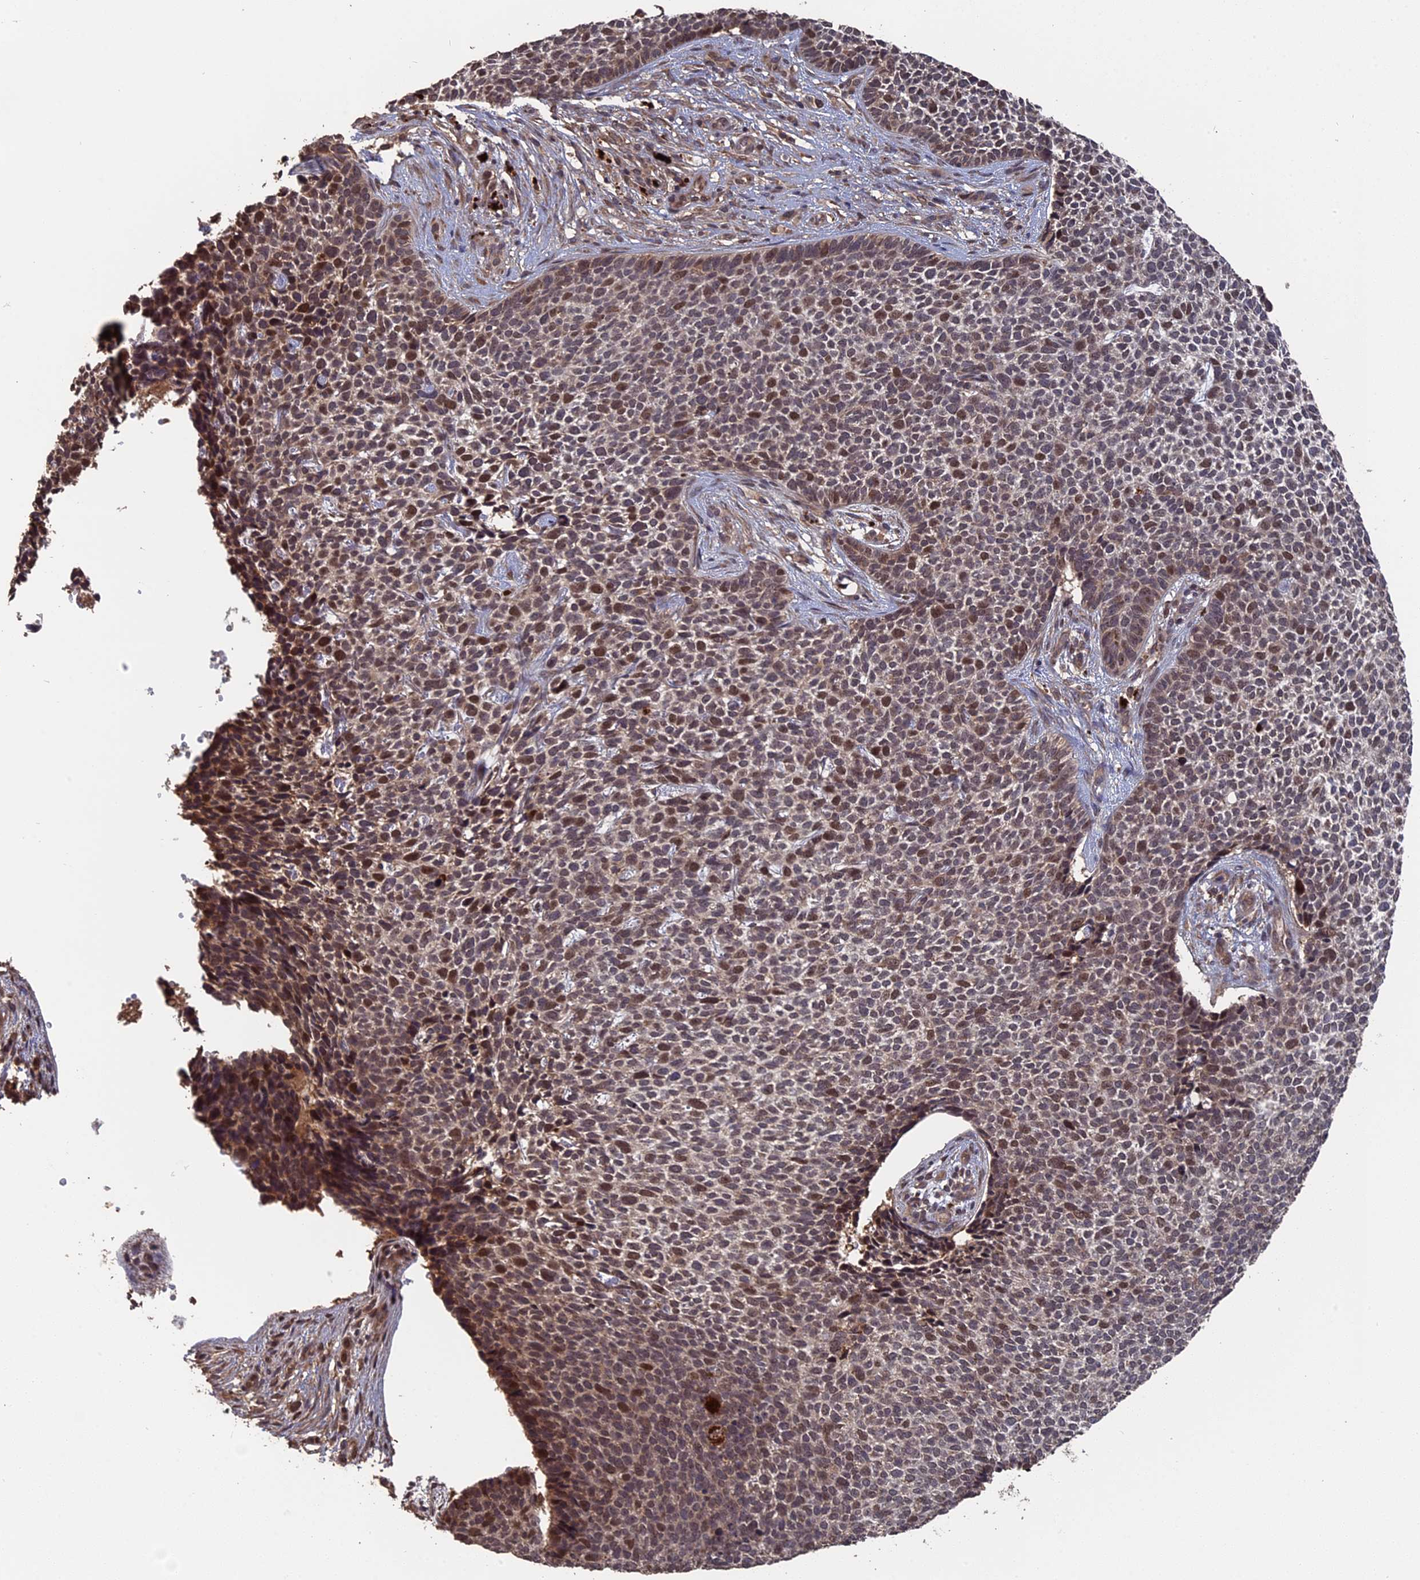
{"staining": {"intensity": "moderate", "quantity": "25%-75%", "location": "nuclear"}, "tissue": "skin cancer", "cell_type": "Tumor cells", "image_type": "cancer", "snomed": [{"axis": "morphology", "description": "Basal cell carcinoma"}, {"axis": "topography", "description": "Skin"}], "caption": "Human skin basal cell carcinoma stained with a brown dye reveals moderate nuclear positive expression in approximately 25%-75% of tumor cells.", "gene": "MYBL2", "patient": {"sex": "female", "age": 84}}